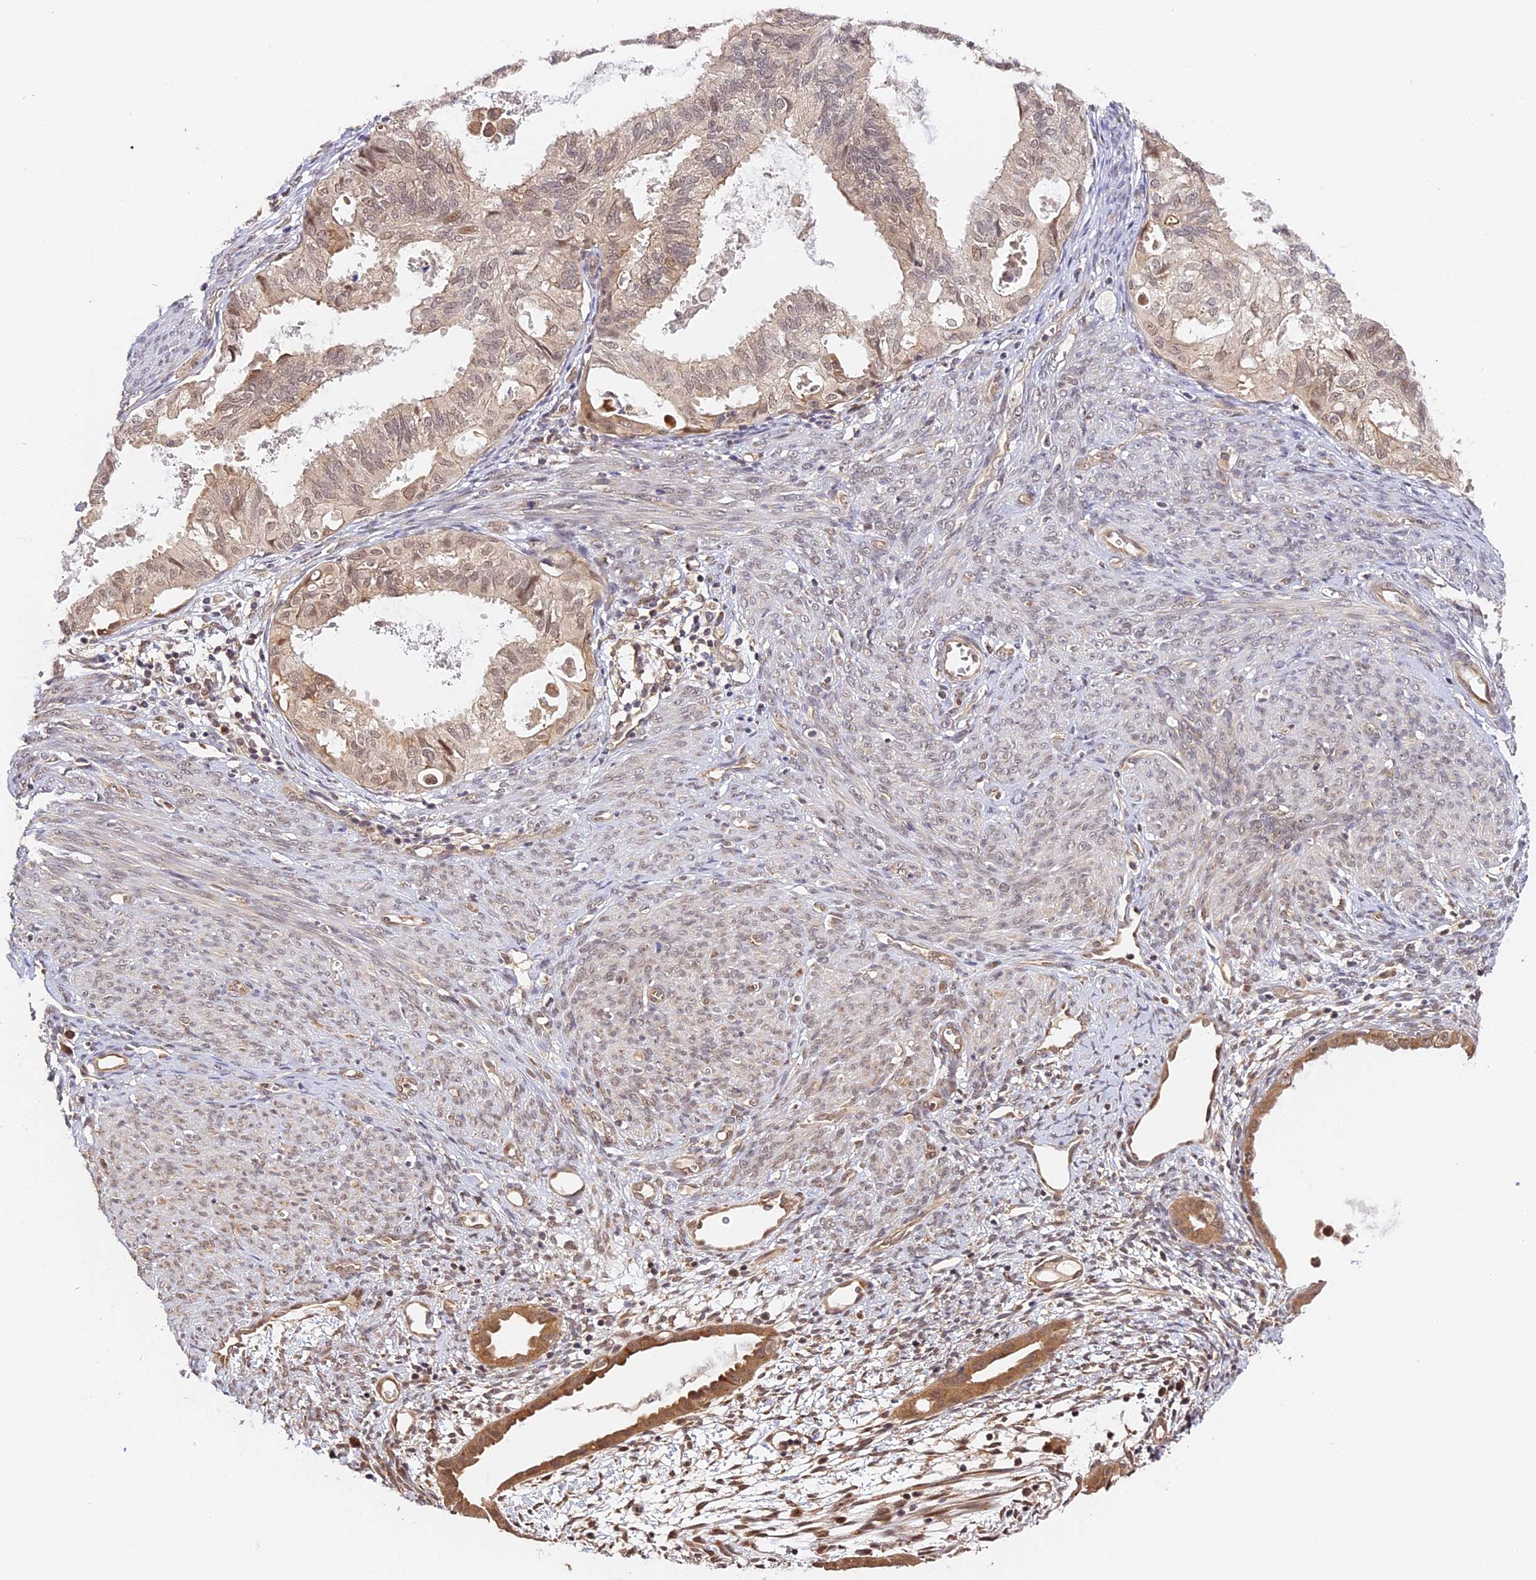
{"staining": {"intensity": "weak", "quantity": "<25%", "location": "nuclear"}, "tissue": "cervical cancer", "cell_type": "Tumor cells", "image_type": "cancer", "snomed": [{"axis": "morphology", "description": "Normal tissue, NOS"}, {"axis": "morphology", "description": "Adenocarcinoma, NOS"}, {"axis": "topography", "description": "Cervix"}, {"axis": "topography", "description": "Endometrium"}], "caption": "IHC image of cervical adenocarcinoma stained for a protein (brown), which displays no staining in tumor cells. (Immunohistochemistry (ihc), brightfield microscopy, high magnification).", "gene": "IMPACT", "patient": {"sex": "female", "age": 86}}